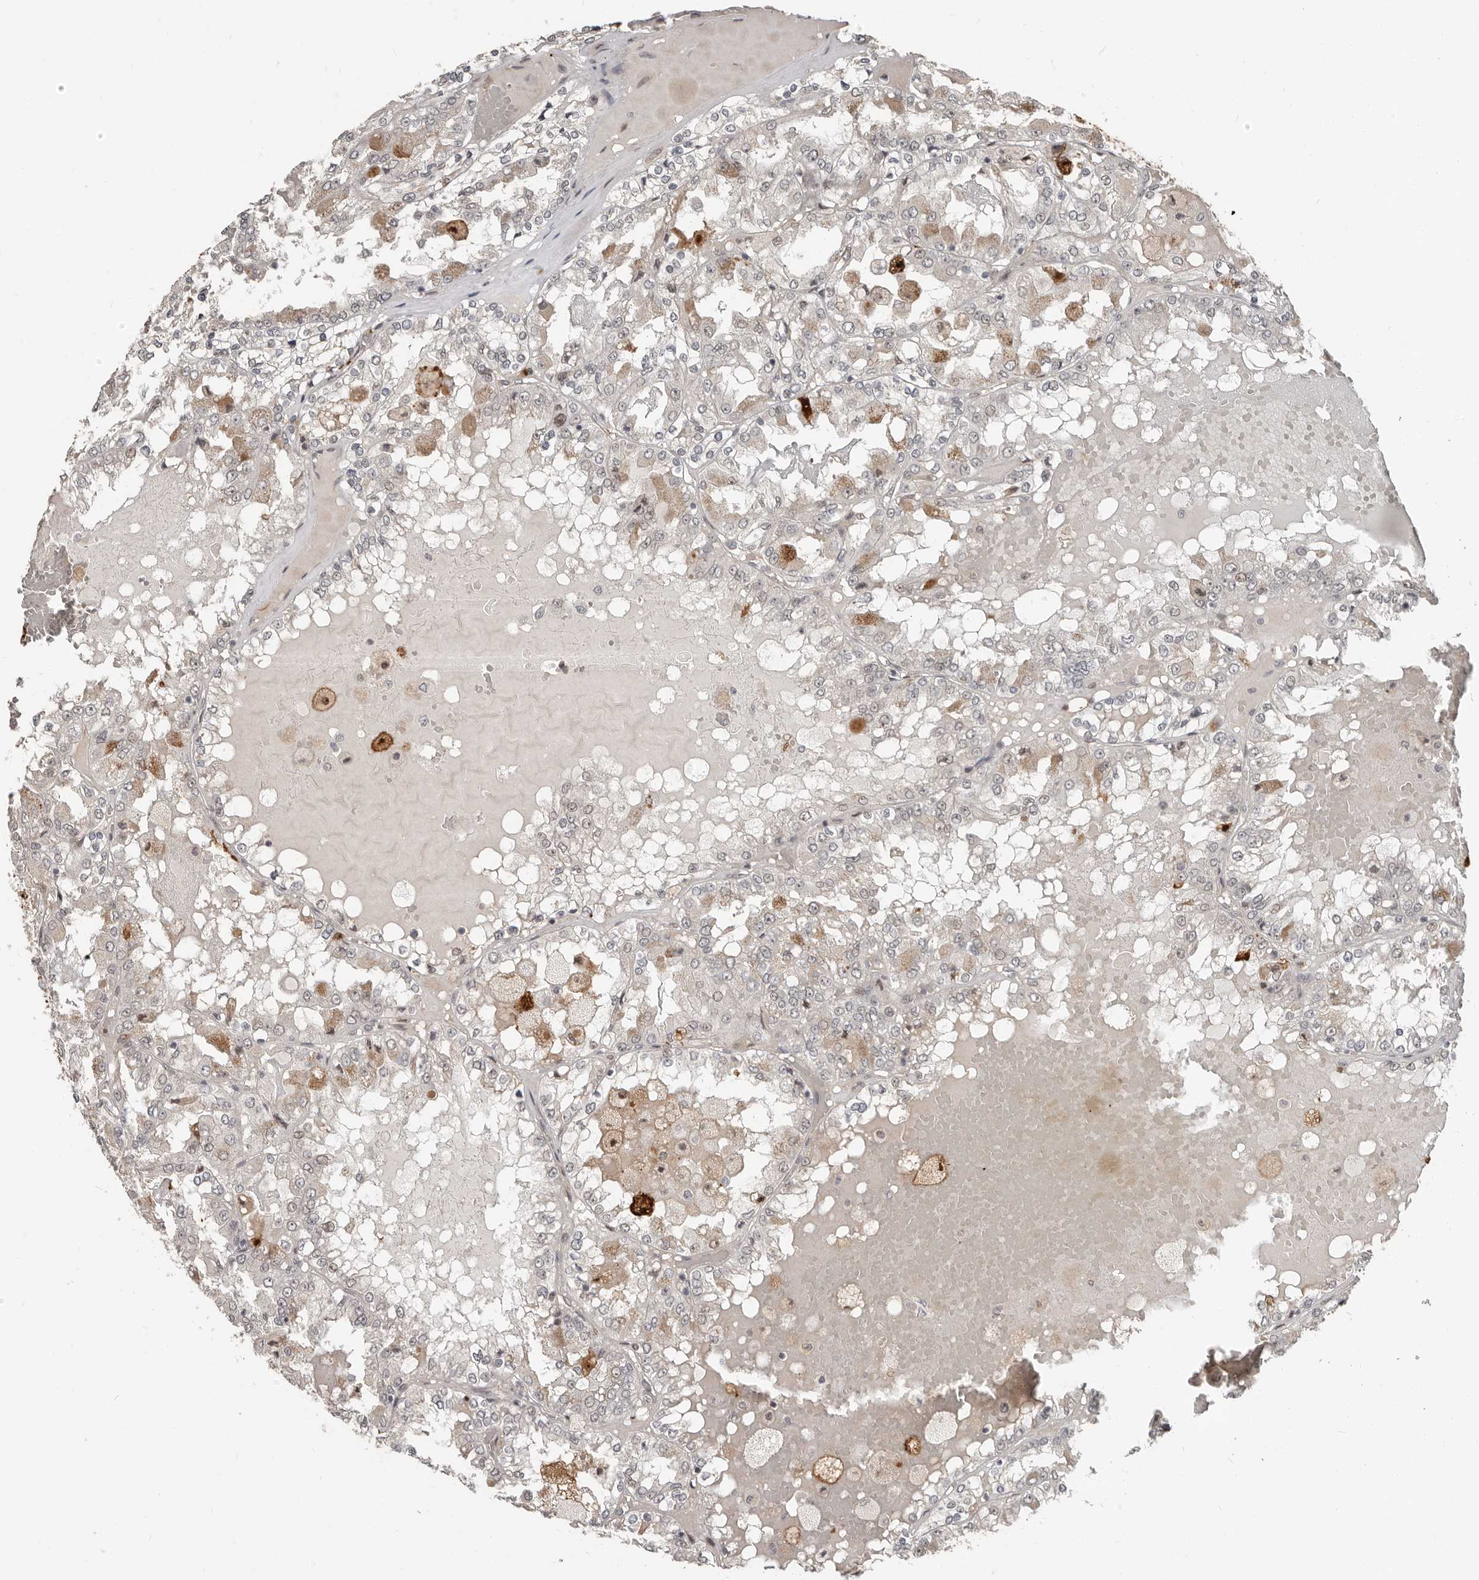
{"staining": {"intensity": "negative", "quantity": "none", "location": "none"}, "tissue": "renal cancer", "cell_type": "Tumor cells", "image_type": "cancer", "snomed": [{"axis": "morphology", "description": "Adenocarcinoma, NOS"}, {"axis": "topography", "description": "Kidney"}], "caption": "DAB (3,3'-diaminobenzidine) immunohistochemical staining of human adenocarcinoma (renal) demonstrates no significant positivity in tumor cells.", "gene": "APOL6", "patient": {"sex": "female", "age": 56}}